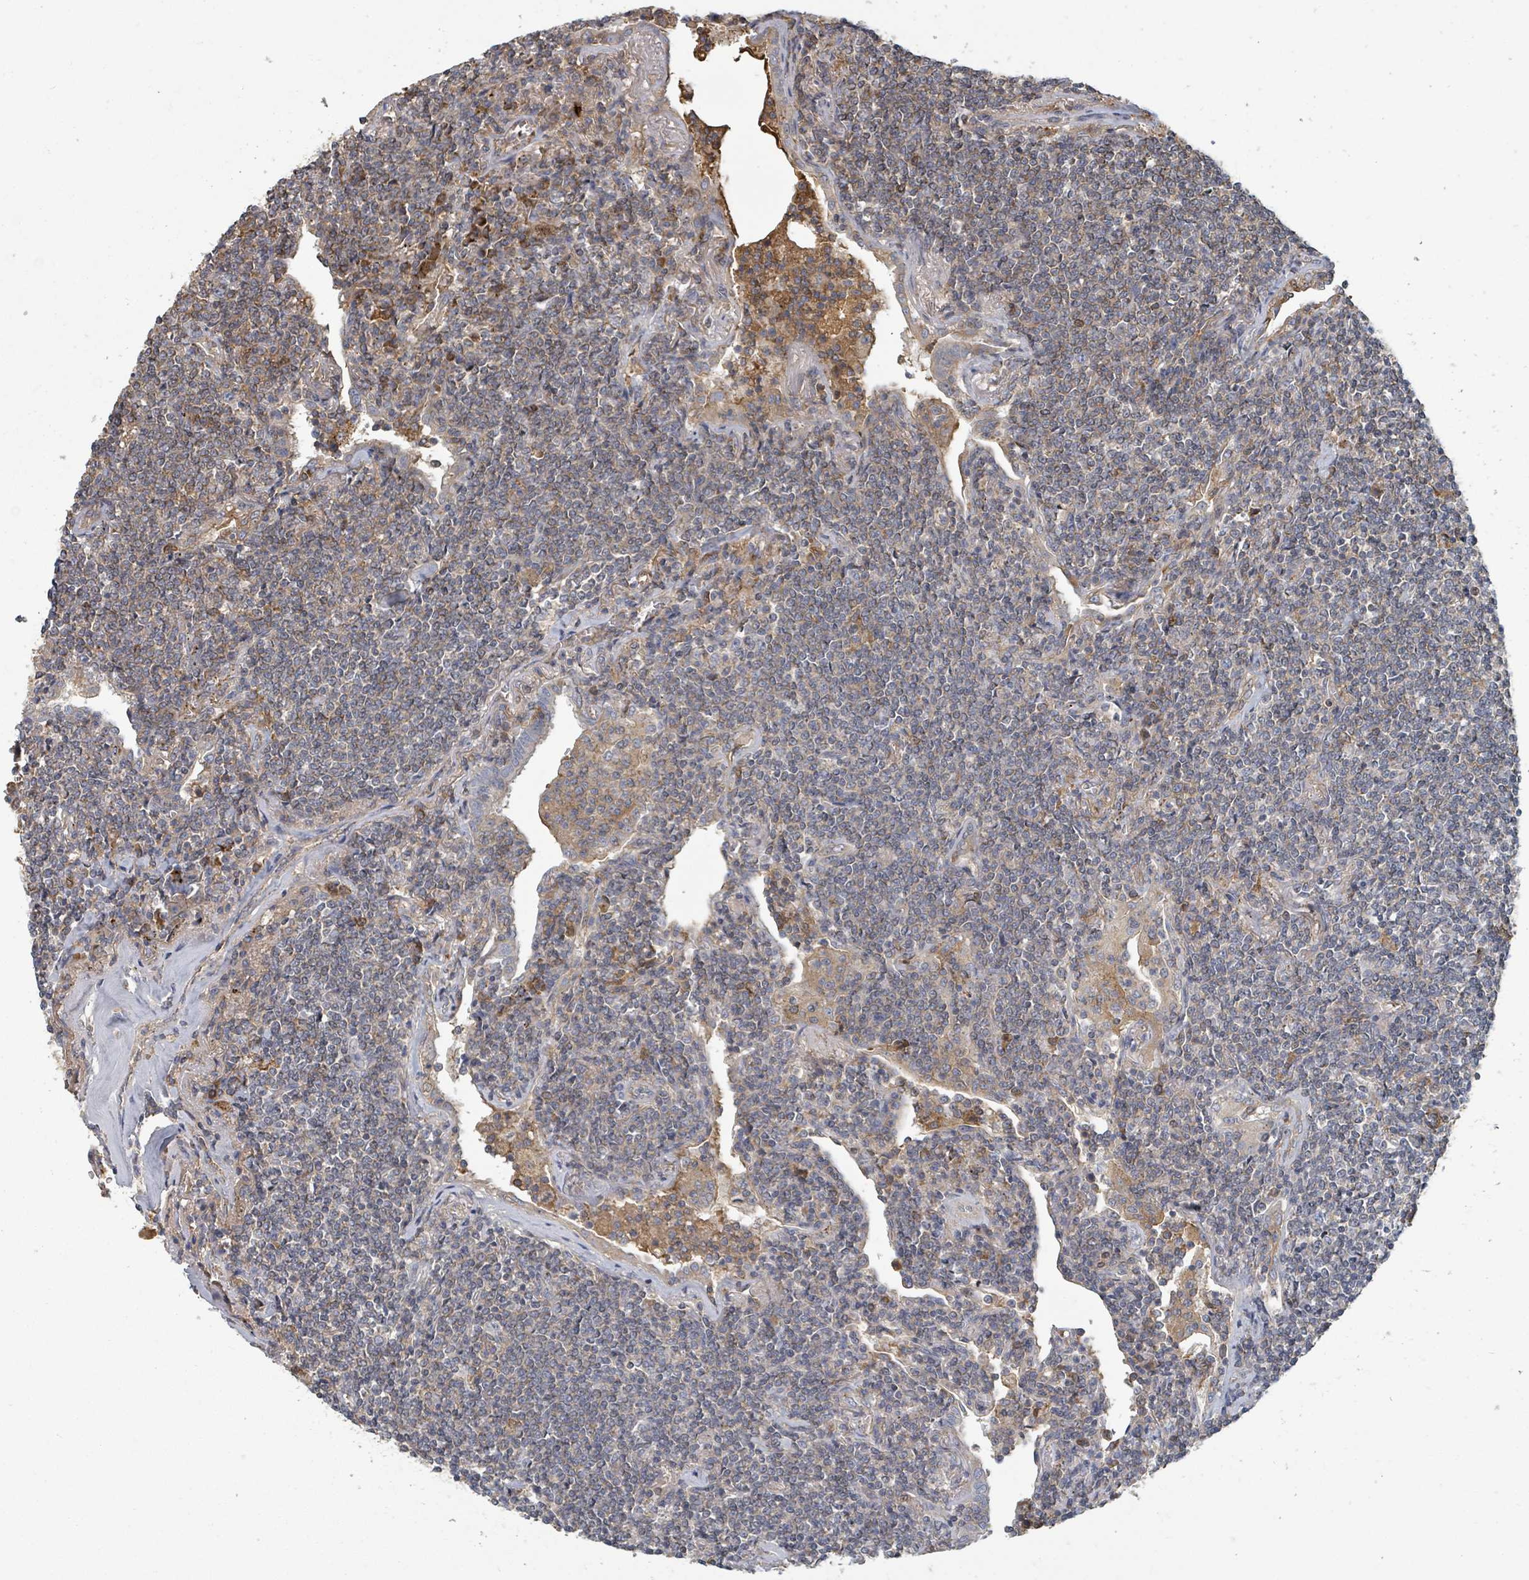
{"staining": {"intensity": "weak", "quantity": "<25%", "location": "cytoplasmic/membranous"}, "tissue": "lymphoma", "cell_type": "Tumor cells", "image_type": "cancer", "snomed": [{"axis": "morphology", "description": "Malignant lymphoma, non-Hodgkin's type, Low grade"}, {"axis": "topography", "description": "Lung"}], "caption": "Tumor cells show no significant protein expression in low-grade malignant lymphoma, non-Hodgkin's type.", "gene": "GABBR1", "patient": {"sex": "female", "age": 71}}